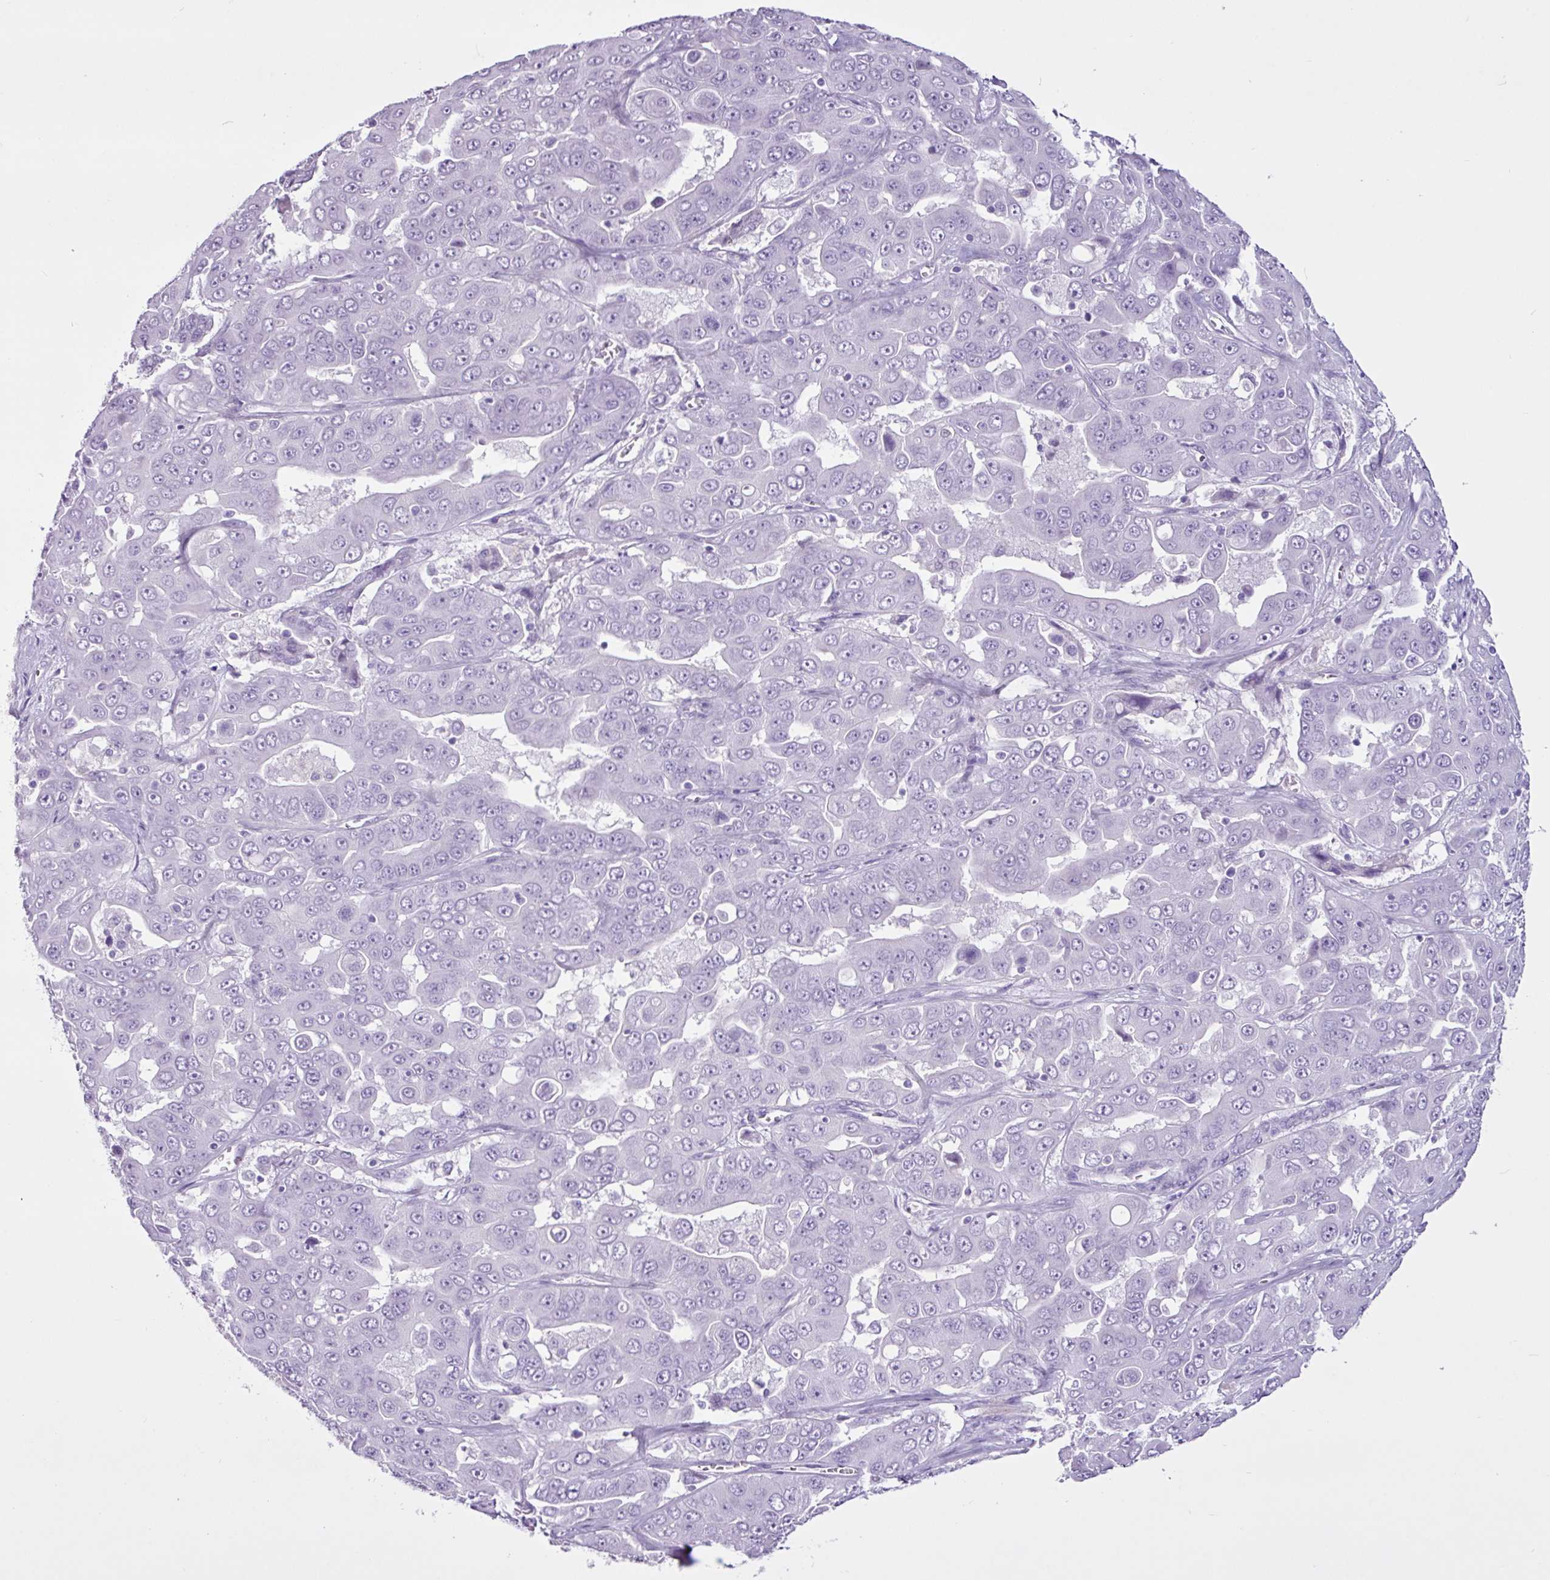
{"staining": {"intensity": "negative", "quantity": "none", "location": "none"}, "tissue": "liver cancer", "cell_type": "Tumor cells", "image_type": "cancer", "snomed": [{"axis": "morphology", "description": "Cholangiocarcinoma"}, {"axis": "topography", "description": "Liver"}], "caption": "Immunohistochemistry (IHC) histopathology image of neoplastic tissue: liver cancer stained with DAB (3,3'-diaminobenzidine) exhibits no significant protein positivity in tumor cells. (DAB immunohistochemistry (IHC) with hematoxylin counter stain).", "gene": "PGR", "patient": {"sex": "female", "age": 52}}